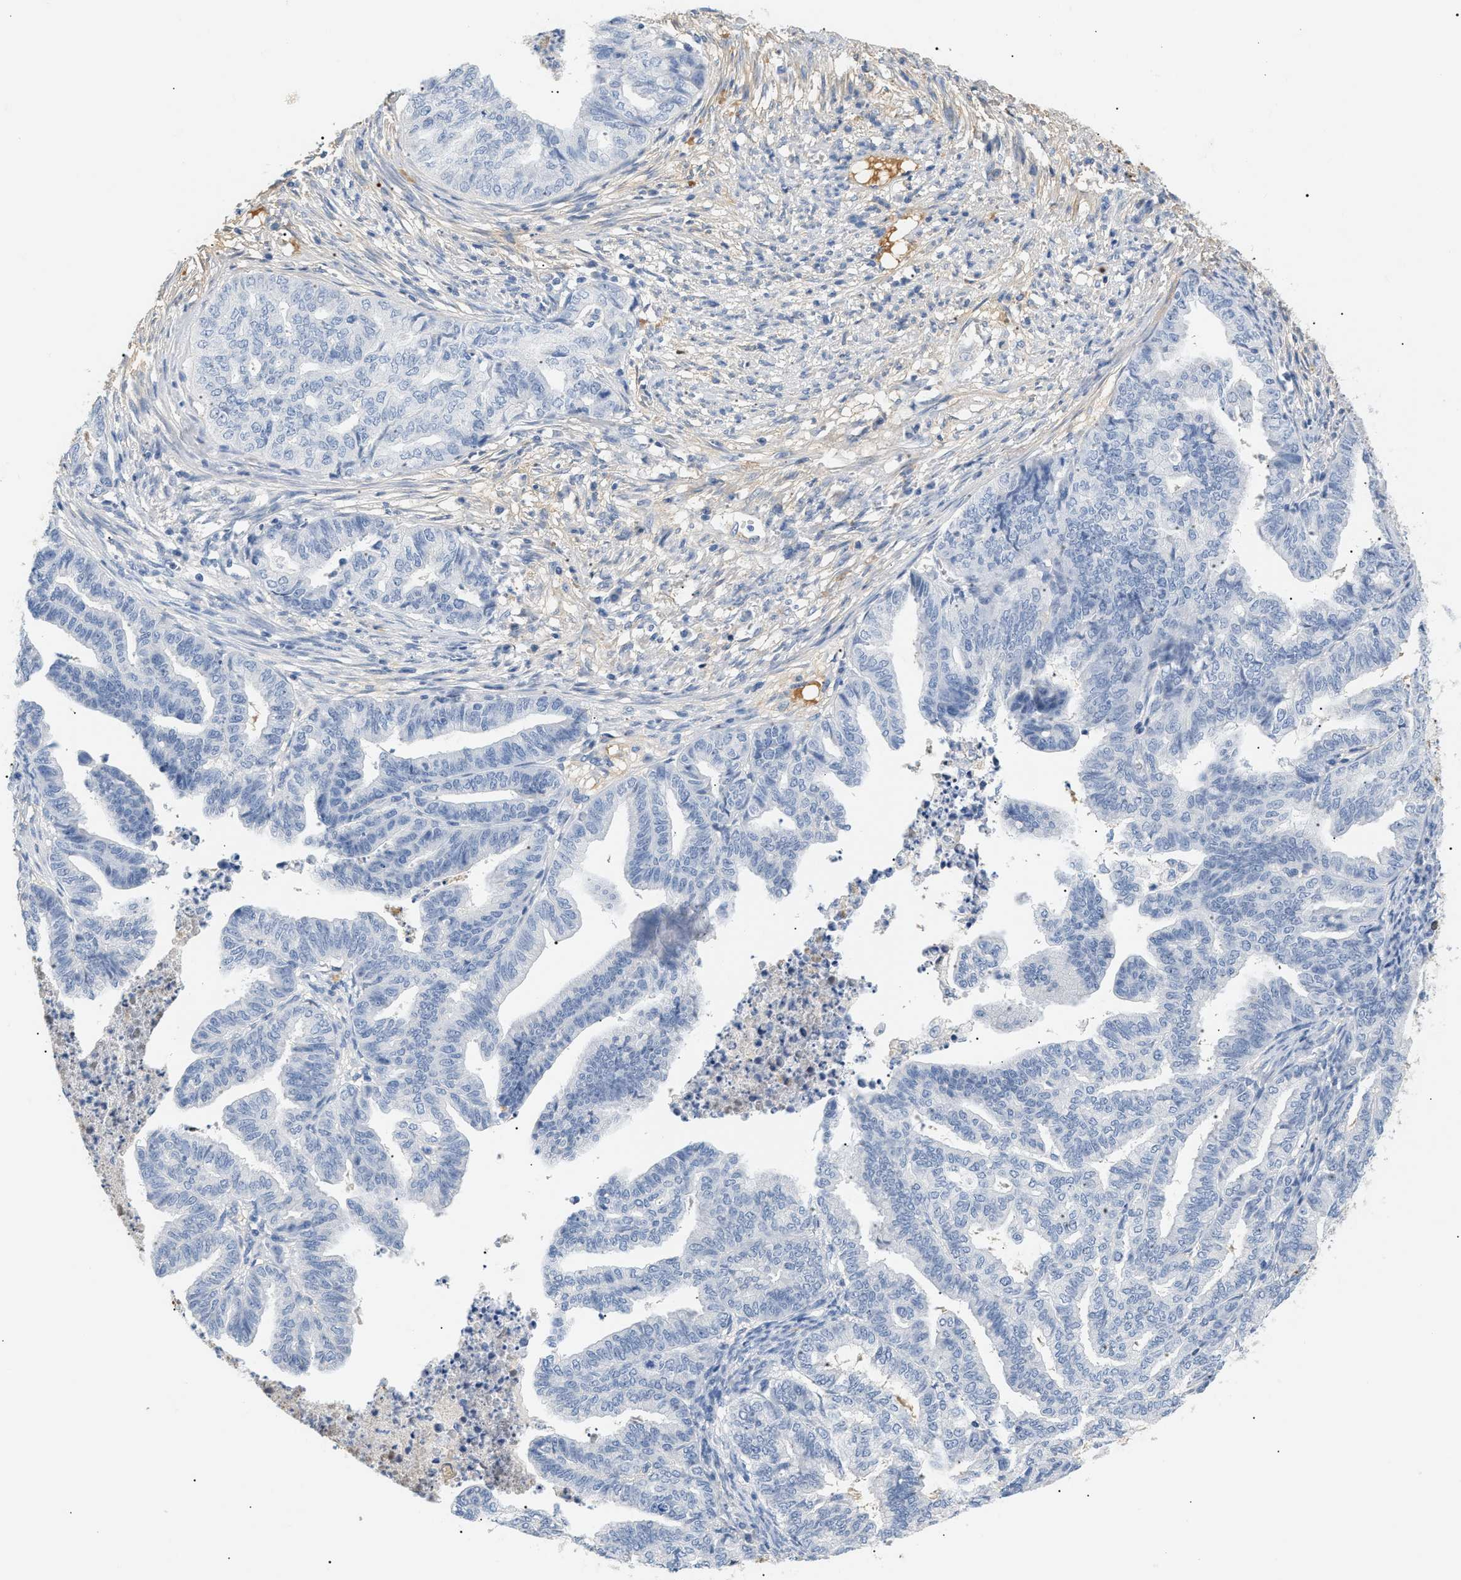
{"staining": {"intensity": "negative", "quantity": "none", "location": "none"}, "tissue": "endometrial cancer", "cell_type": "Tumor cells", "image_type": "cancer", "snomed": [{"axis": "morphology", "description": "Adenocarcinoma, NOS"}, {"axis": "topography", "description": "Endometrium"}], "caption": "Tumor cells show no significant protein positivity in endometrial cancer.", "gene": "CFH", "patient": {"sex": "female", "age": 79}}